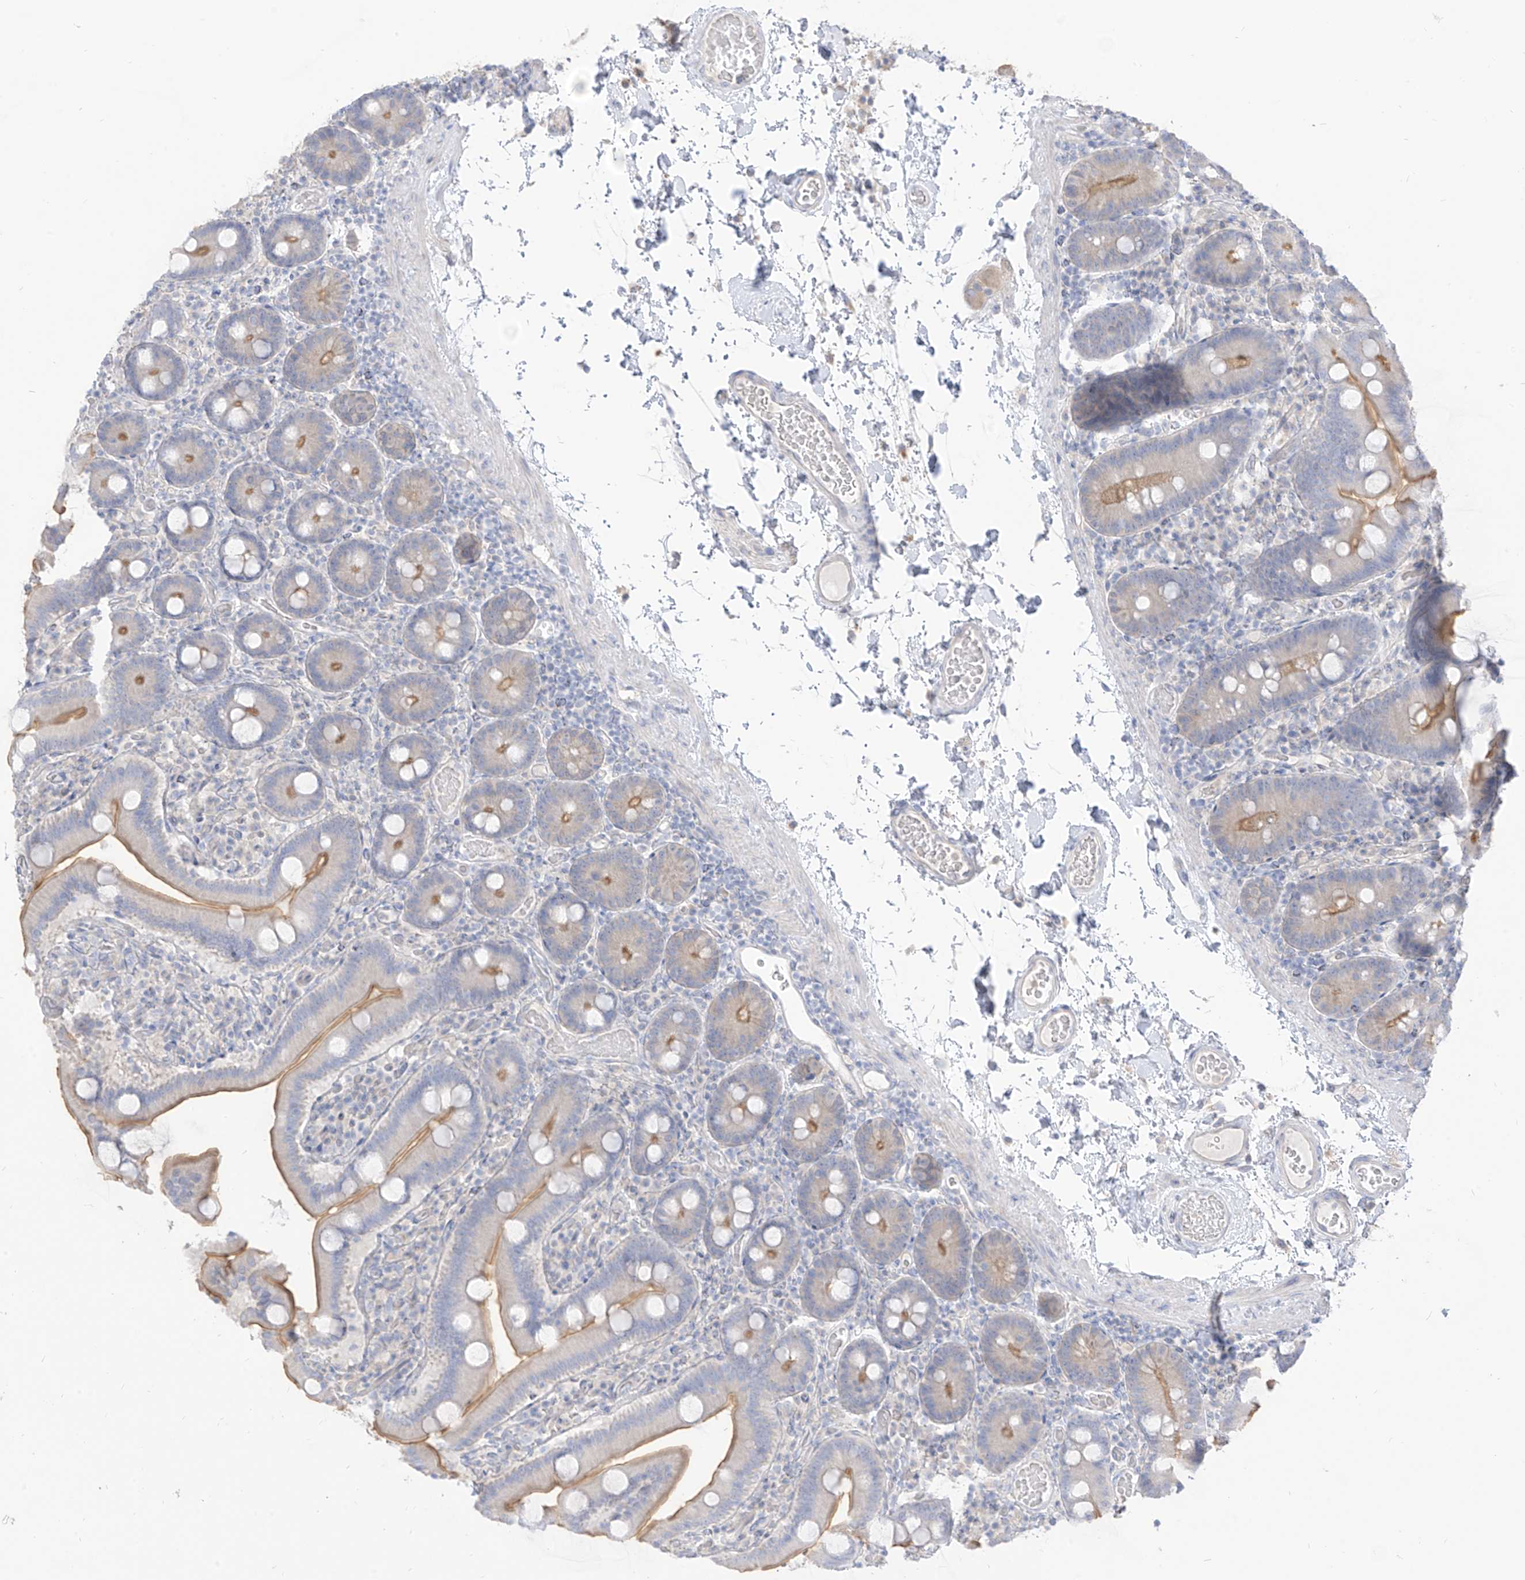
{"staining": {"intensity": "moderate", "quantity": ">75%", "location": "cytoplasmic/membranous"}, "tissue": "duodenum", "cell_type": "Glandular cells", "image_type": "normal", "snomed": [{"axis": "morphology", "description": "Normal tissue, NOS"}, {"axis": "topography", "description": "Duodenum"}], "caption": "Moderate cytoplasmic/membranous staining for a protein is identified in approximately >75% of glandular cells of normal duodenum using immunohistochemistry.", "gene": "ARHGEF40", "patient": {"sex": "male", "age": 55}}